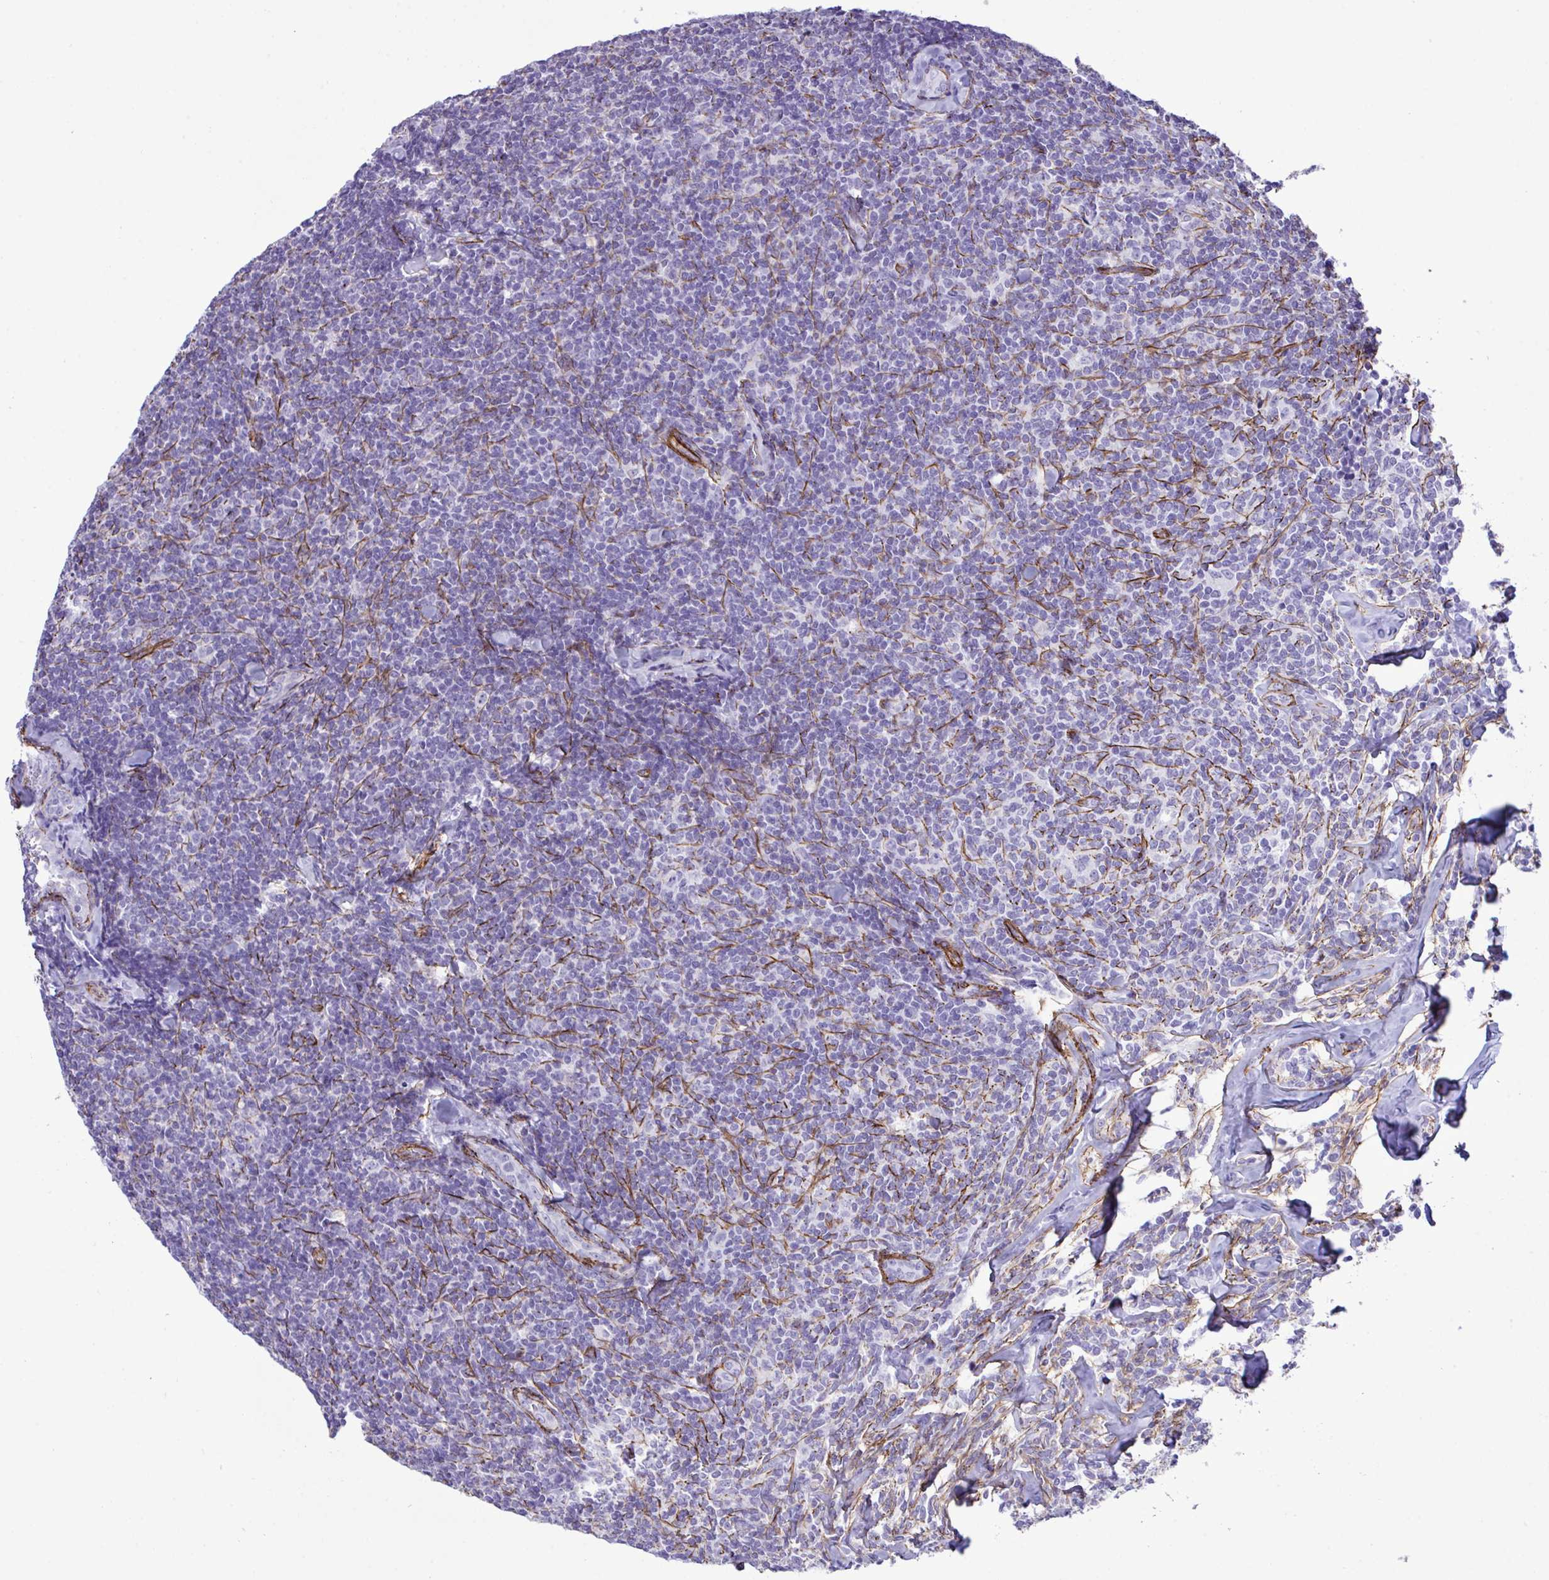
{"staining": {"intensity": "negative", "quantity": "none", "location": "none"}, "tissue": "lymphoma", "cell_type": "Tumor cells", "image_type": "cancer", "snomed": [{"axis": "morphology", "description": "Malignant lymphoma, non-Hodgkin's type, Low grade"}, {"axis": "topography", "description": "Lymph node"}], "caption": "An image of lymphoma stained for a protein exhibits no brown staining in tumor cells.", "gene": "SYNPO2L", "patient": {"sex": "female", "age": 56}}